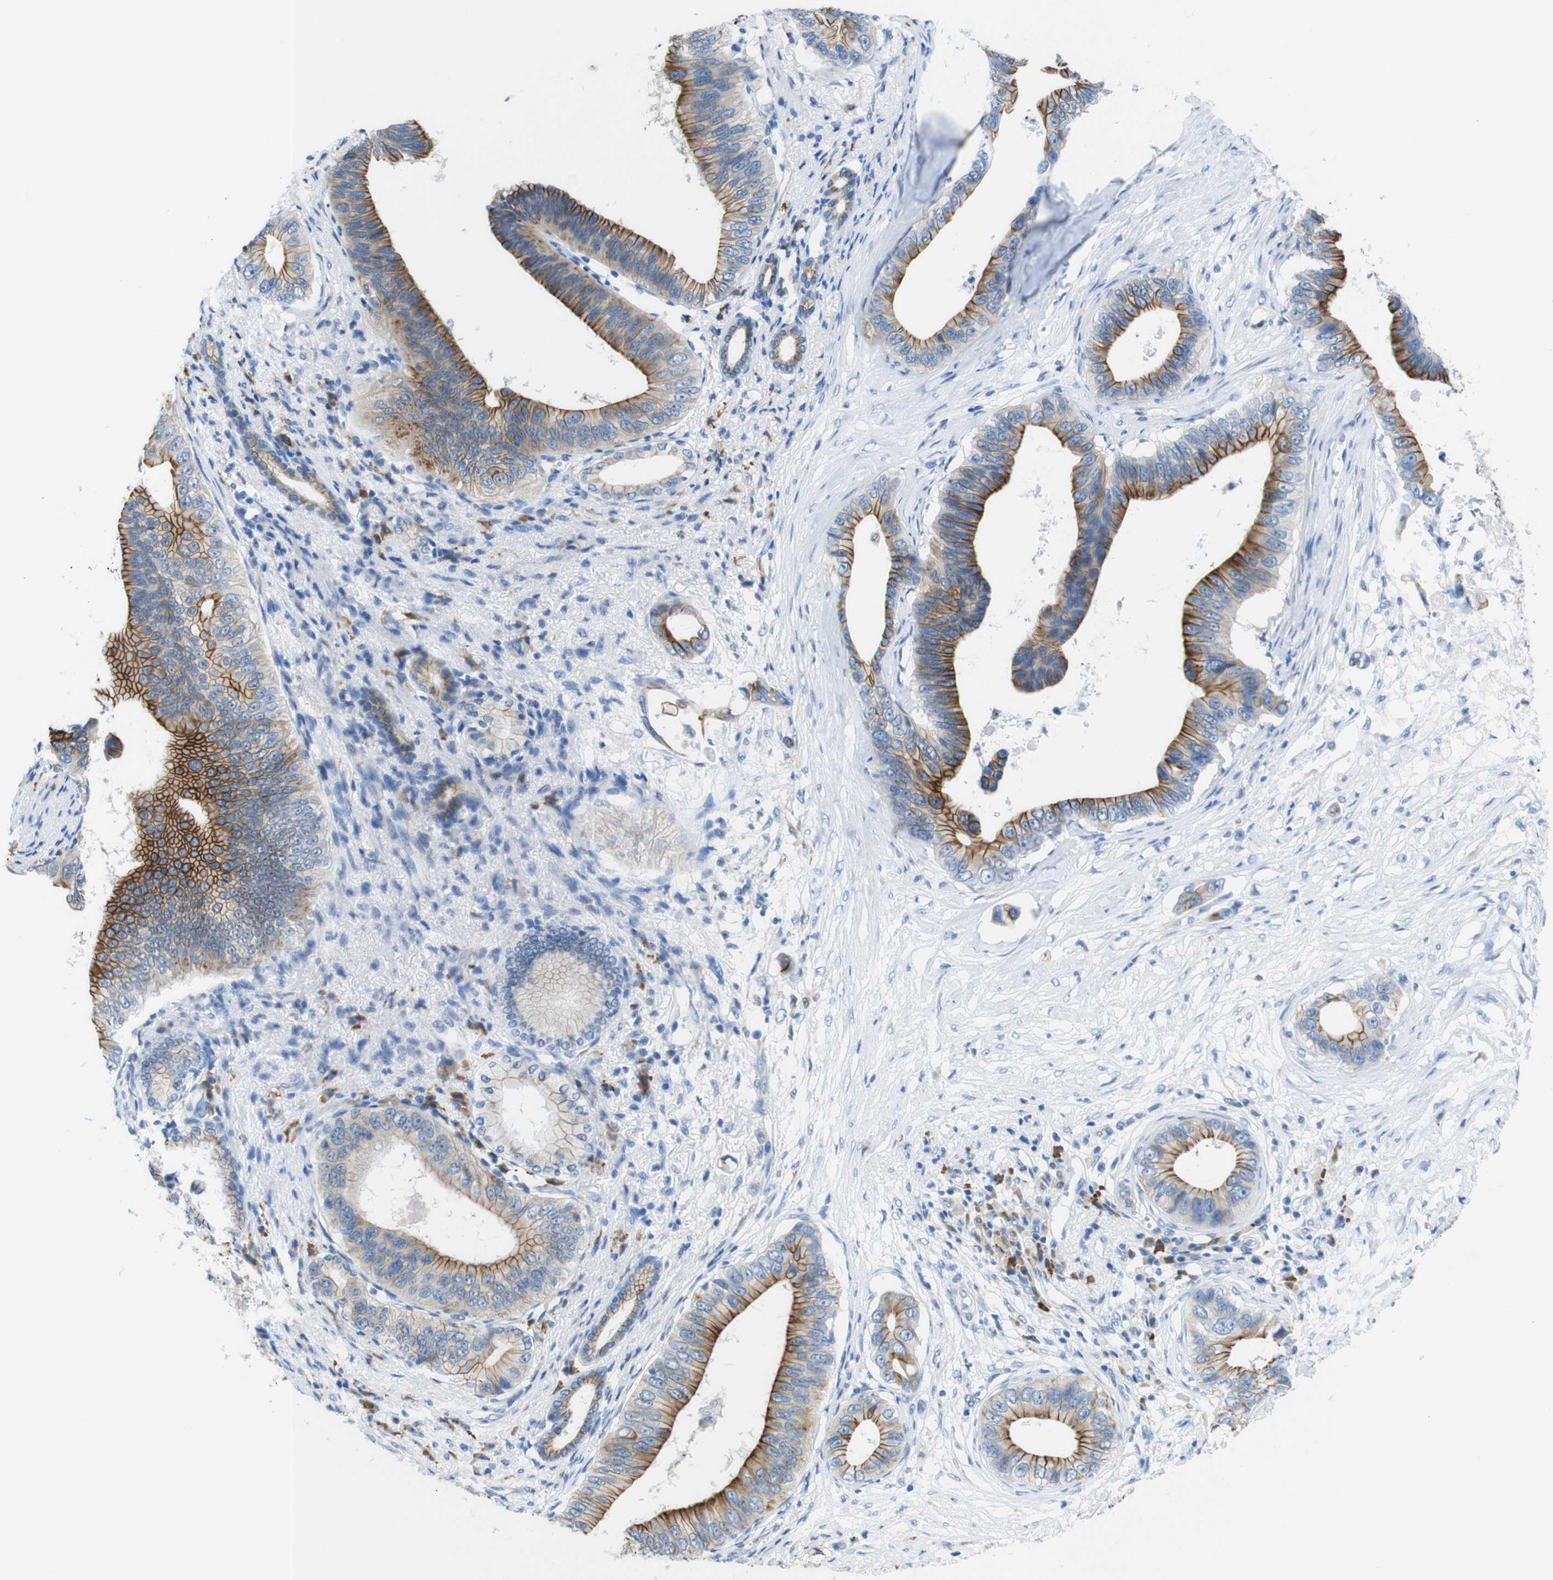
{"staining": {"intensity": "moderate", "quantity": ">75%", "location": "cytoplasmic/membranous"}, "tissue": "pancreatic cancer", "cell_type": "Tumor cells", "image_type": "cancer", "snomed": [{"axis": "morphology", "description": "Adenocarcinoma, NOS"}, {"axis": "topography", "description": "Pancreas"}], "caption": "Protein expression analysis of pancreatic cancer displays moderate cytoplasmic/membranous expression in about >75% of tumor cells. (brown staining indicates protein expression, while blue staining denotes nuclei).", "gene": "CLMN", "patient": {"sex": "male", "age": 77}}